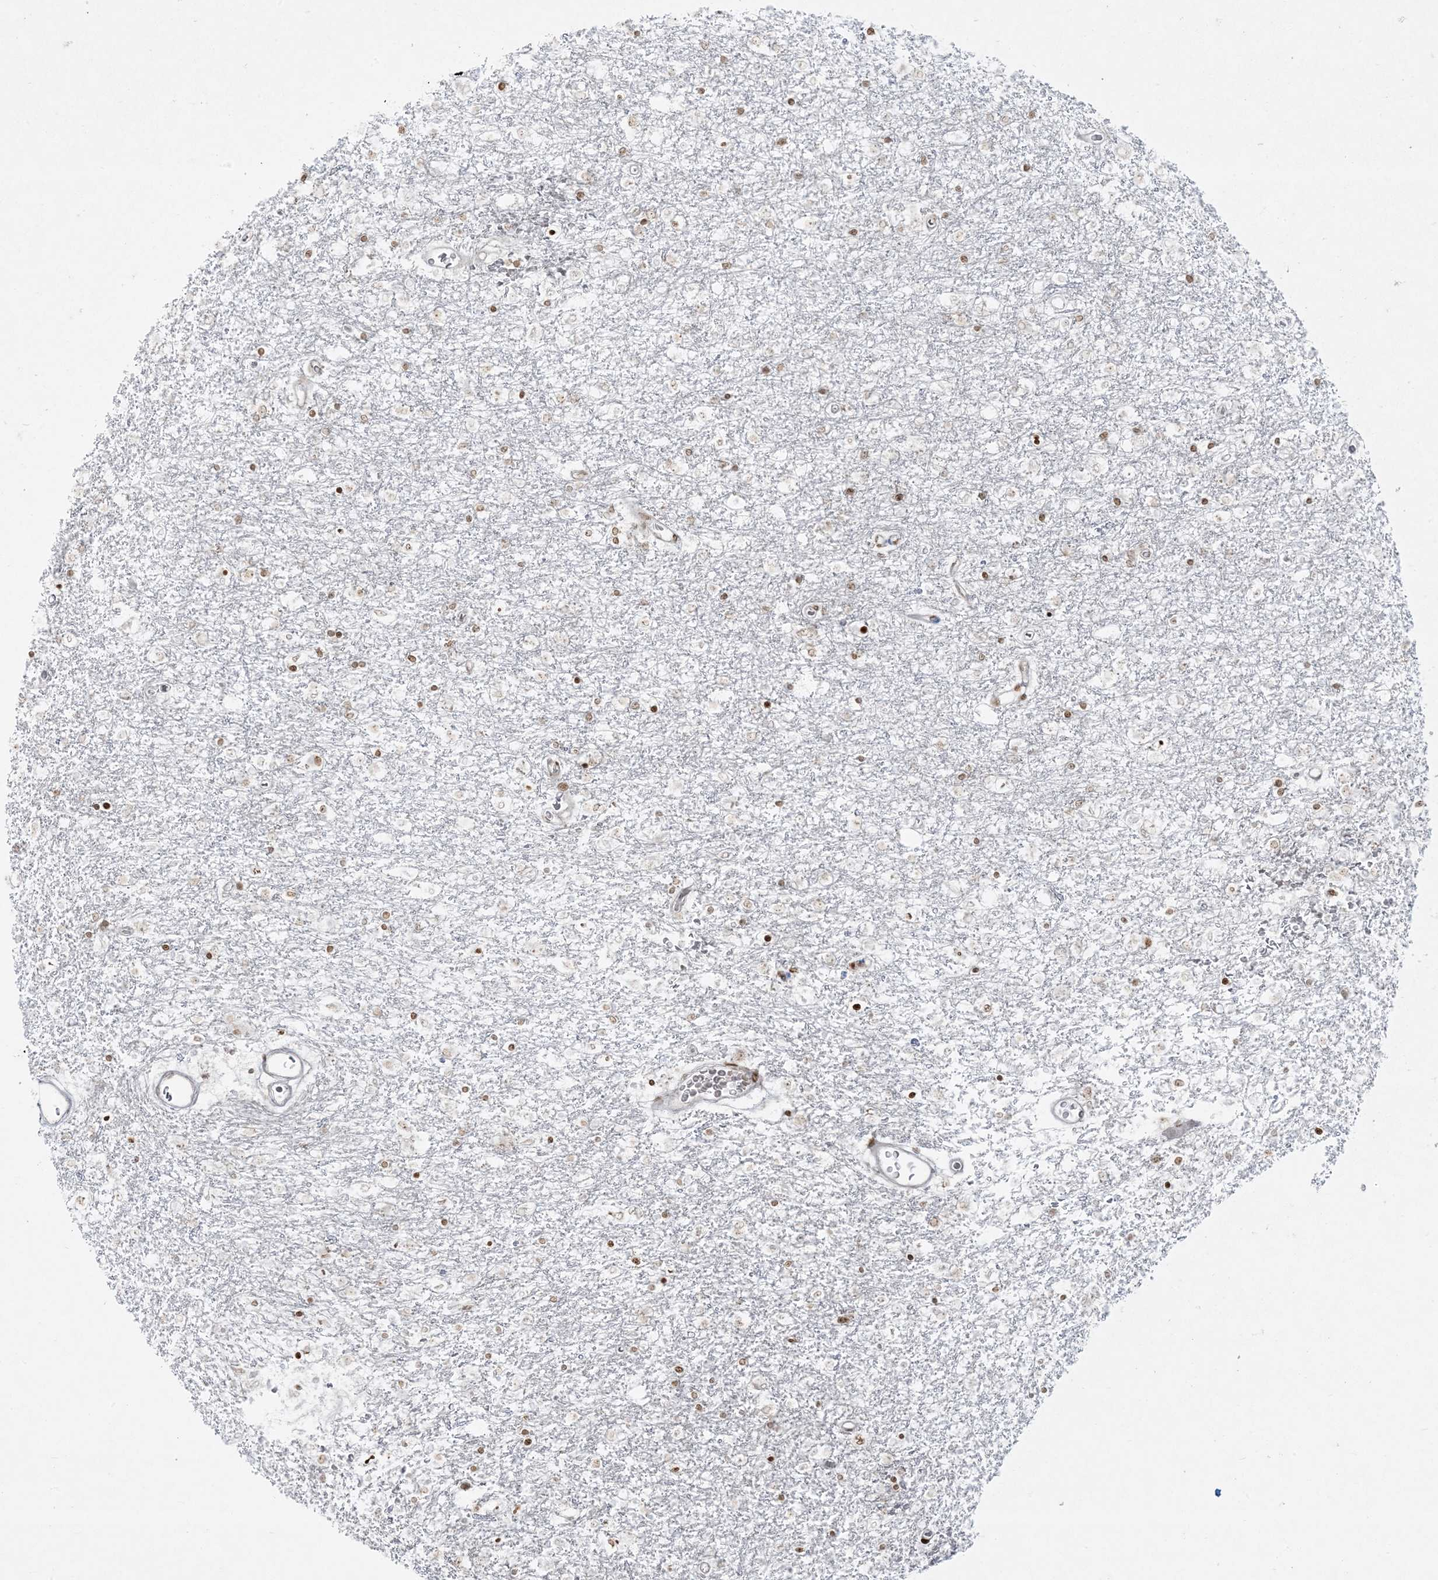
{"staining": {"intensity": "moderate", "quantity": "<25%", "location": "nuclear"}, "tissue": "glioma", "cell_type": "Tumor cells", "image_type": "cancer", "snomed": [{"axis": "morphology", "description": "Glioma, malignant, Low grade"}, {"axis": "topography", "description": "Brain"}], "caption": "Protein expression analysis of glioma demonstrates moderate nuclear staining in approximately <25% of tumor cells.", "gene": "RBM10", "patient": {"sex": "male", "age": 65}}